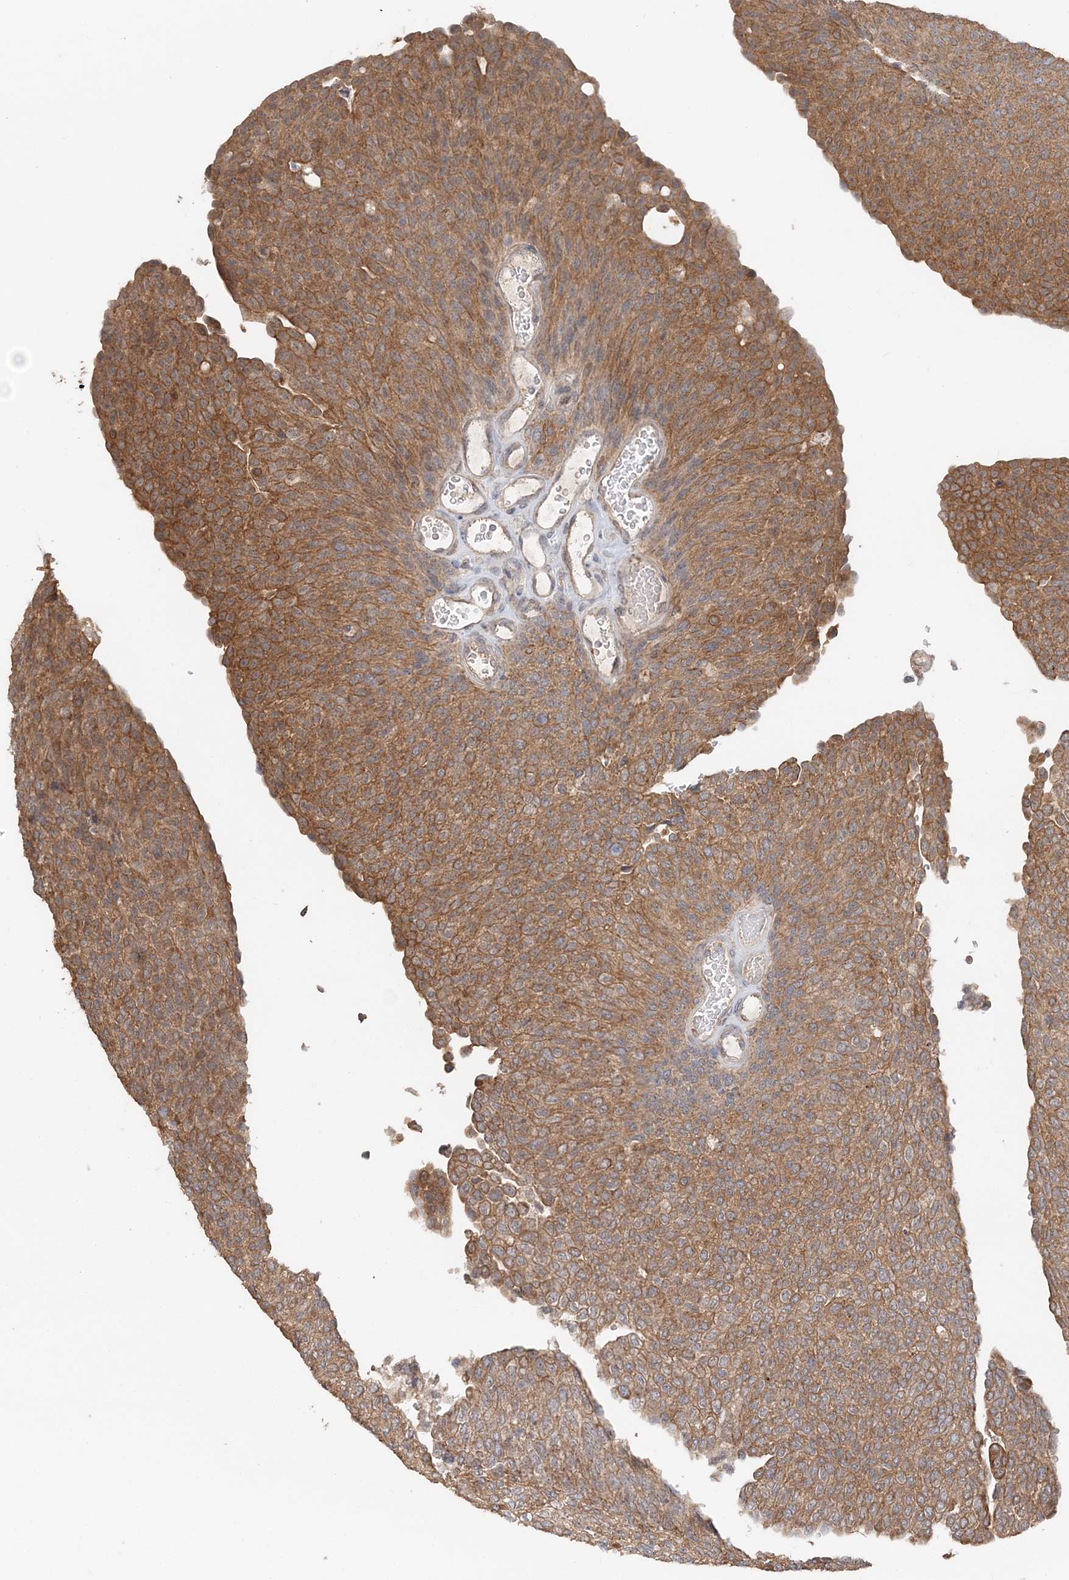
{"staining": {"intensity": "moderate", "quantity": ">75%", "location": "cytoplasmic/membranous"}, "tissue": "urothelial cancer", "cell_type": "Tumor cells", "image_type": "cancer", "snomed": [{"axis": "morphology", "description": "Urothelial carcinoma, Low grade"}, {"axis": "topography", "description": "Urinary bladder"}], "caption": "Low-grade urothelial carcinoma was stained to show a protein in brown. There is medium levels of moderate cytoplasmic/membranous staining in about >75% of tumor cells. The protein of interest is stained brown, and the nuclei are stained in blue (DAB (3,3'-diaminobenzidine) IHC with brightfield microscopy, high magnification).", "gene": "FBXO38", "patient": {"sex": "female", "age": 79}}